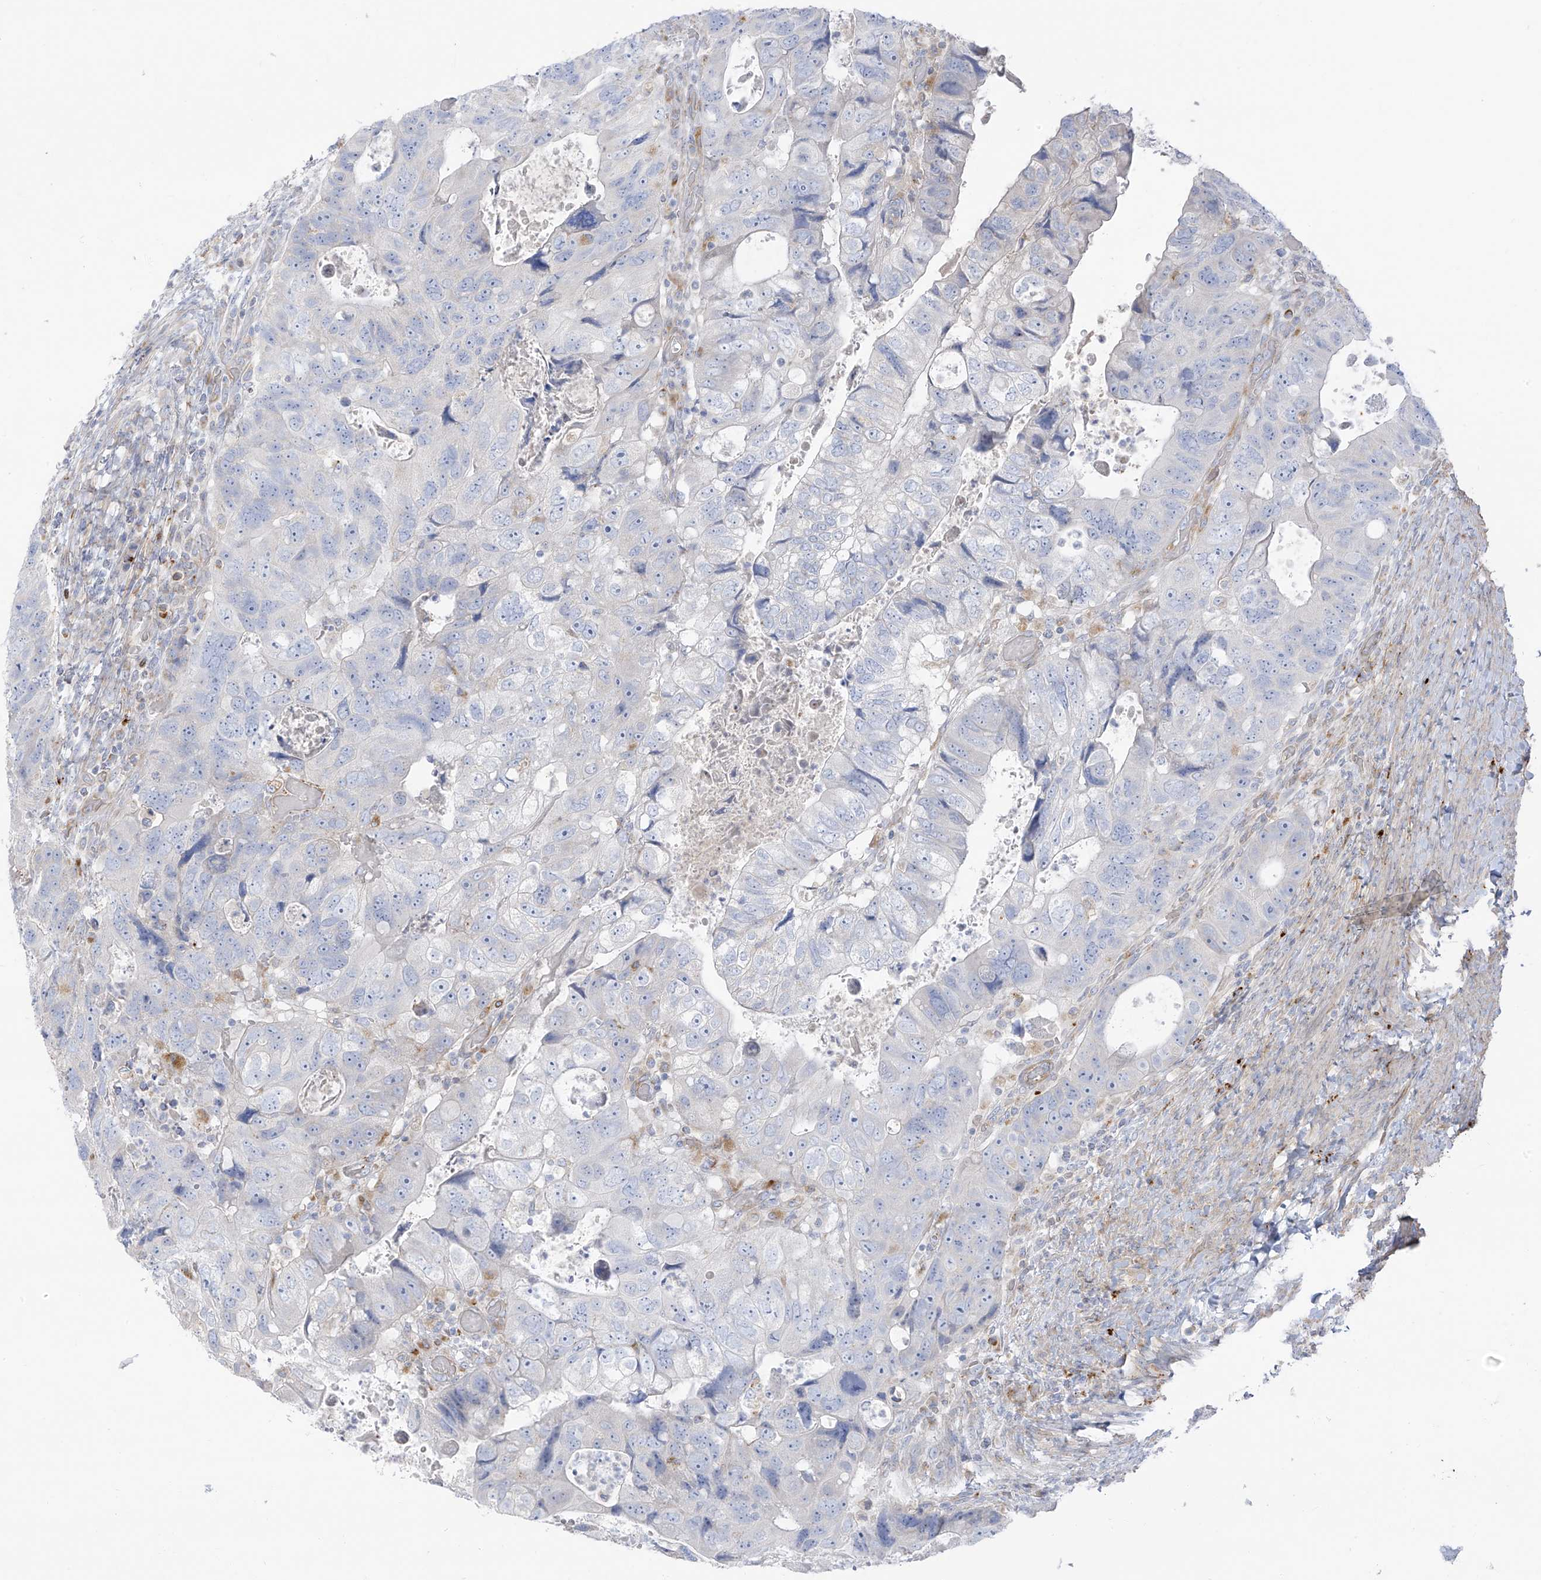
{"staining": {"intensity": "negative", "quantity": "none", "location": "none"}, "tissue": "colorectal cancer", "cell_type": "Tumor cells", "image_type": "cancer", "snomed": [{"axis": "morphology", "description": "Adenocarcinoma, NOS"}, {"axis": "topography", "description": "Rectum"}], "caption": "Colorectal adenocarcinoma was stained to show a protein in brown. There is no significant positivity in tumor cells. (Brightfield microscopy of DAB (3,3'-diaminobenzidine) IHC at high magnification).", "gene": "TAL2", "patient": {"sex": "male", "age": 59}}